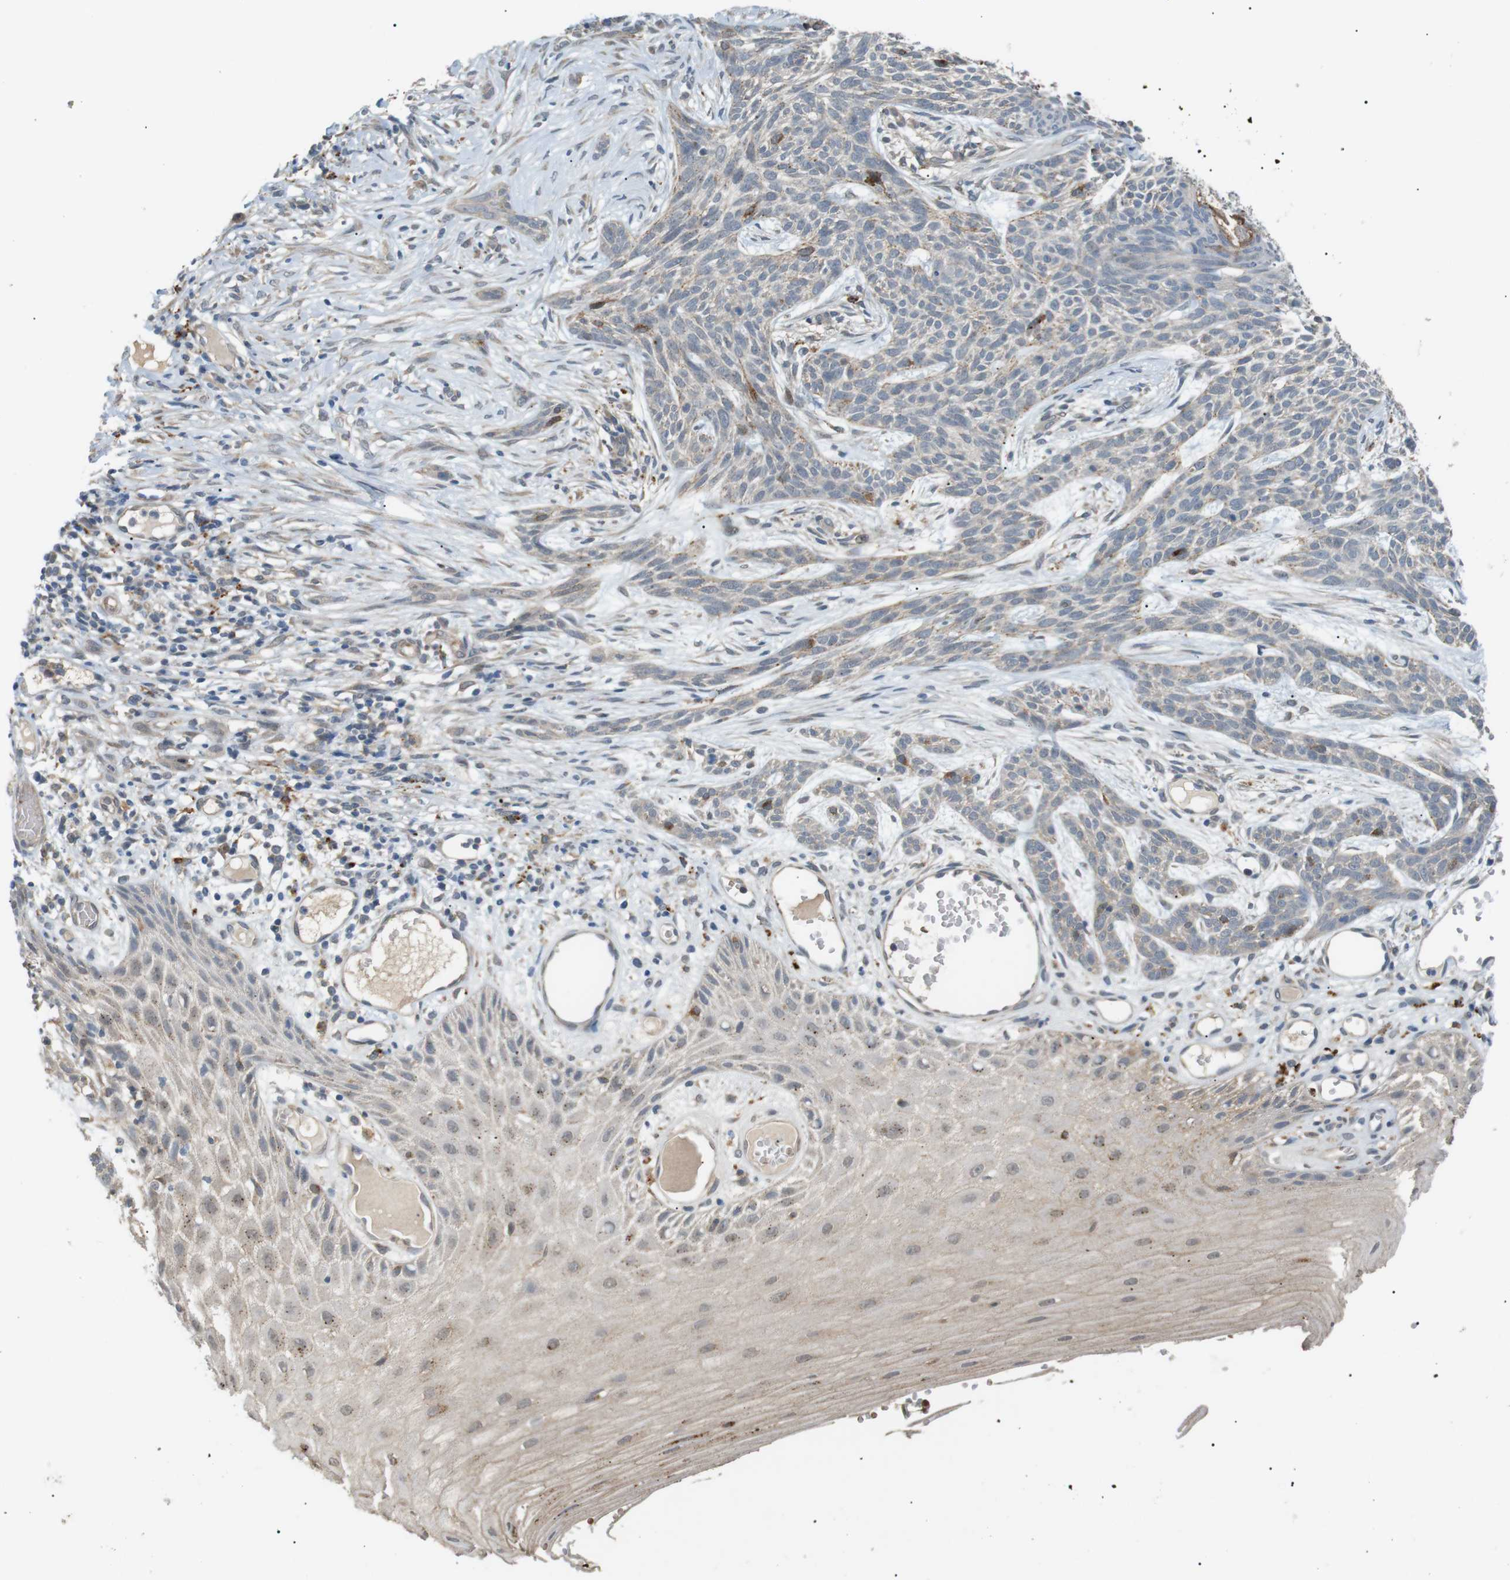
{"staining": {"intensity": "weak", "quantity": "<25%", "location": "cytoplasmic/membranous"}, "tissue": "skin cancer", "cell_type": "Tumor cells", "image_type": "cancer", "snomed": [{"axis": "morphology", "description": "Basal cell carcinoma"}, {"axis": "topography", "description": "Skin"}], "caption": "Skin cancer (basal cell carcinoma) was stained to show a protein in brown. There is no significant expression in tumor cells.", "gene": "B4GALNT2", "patient": {"sex": "female", "age": 59}}